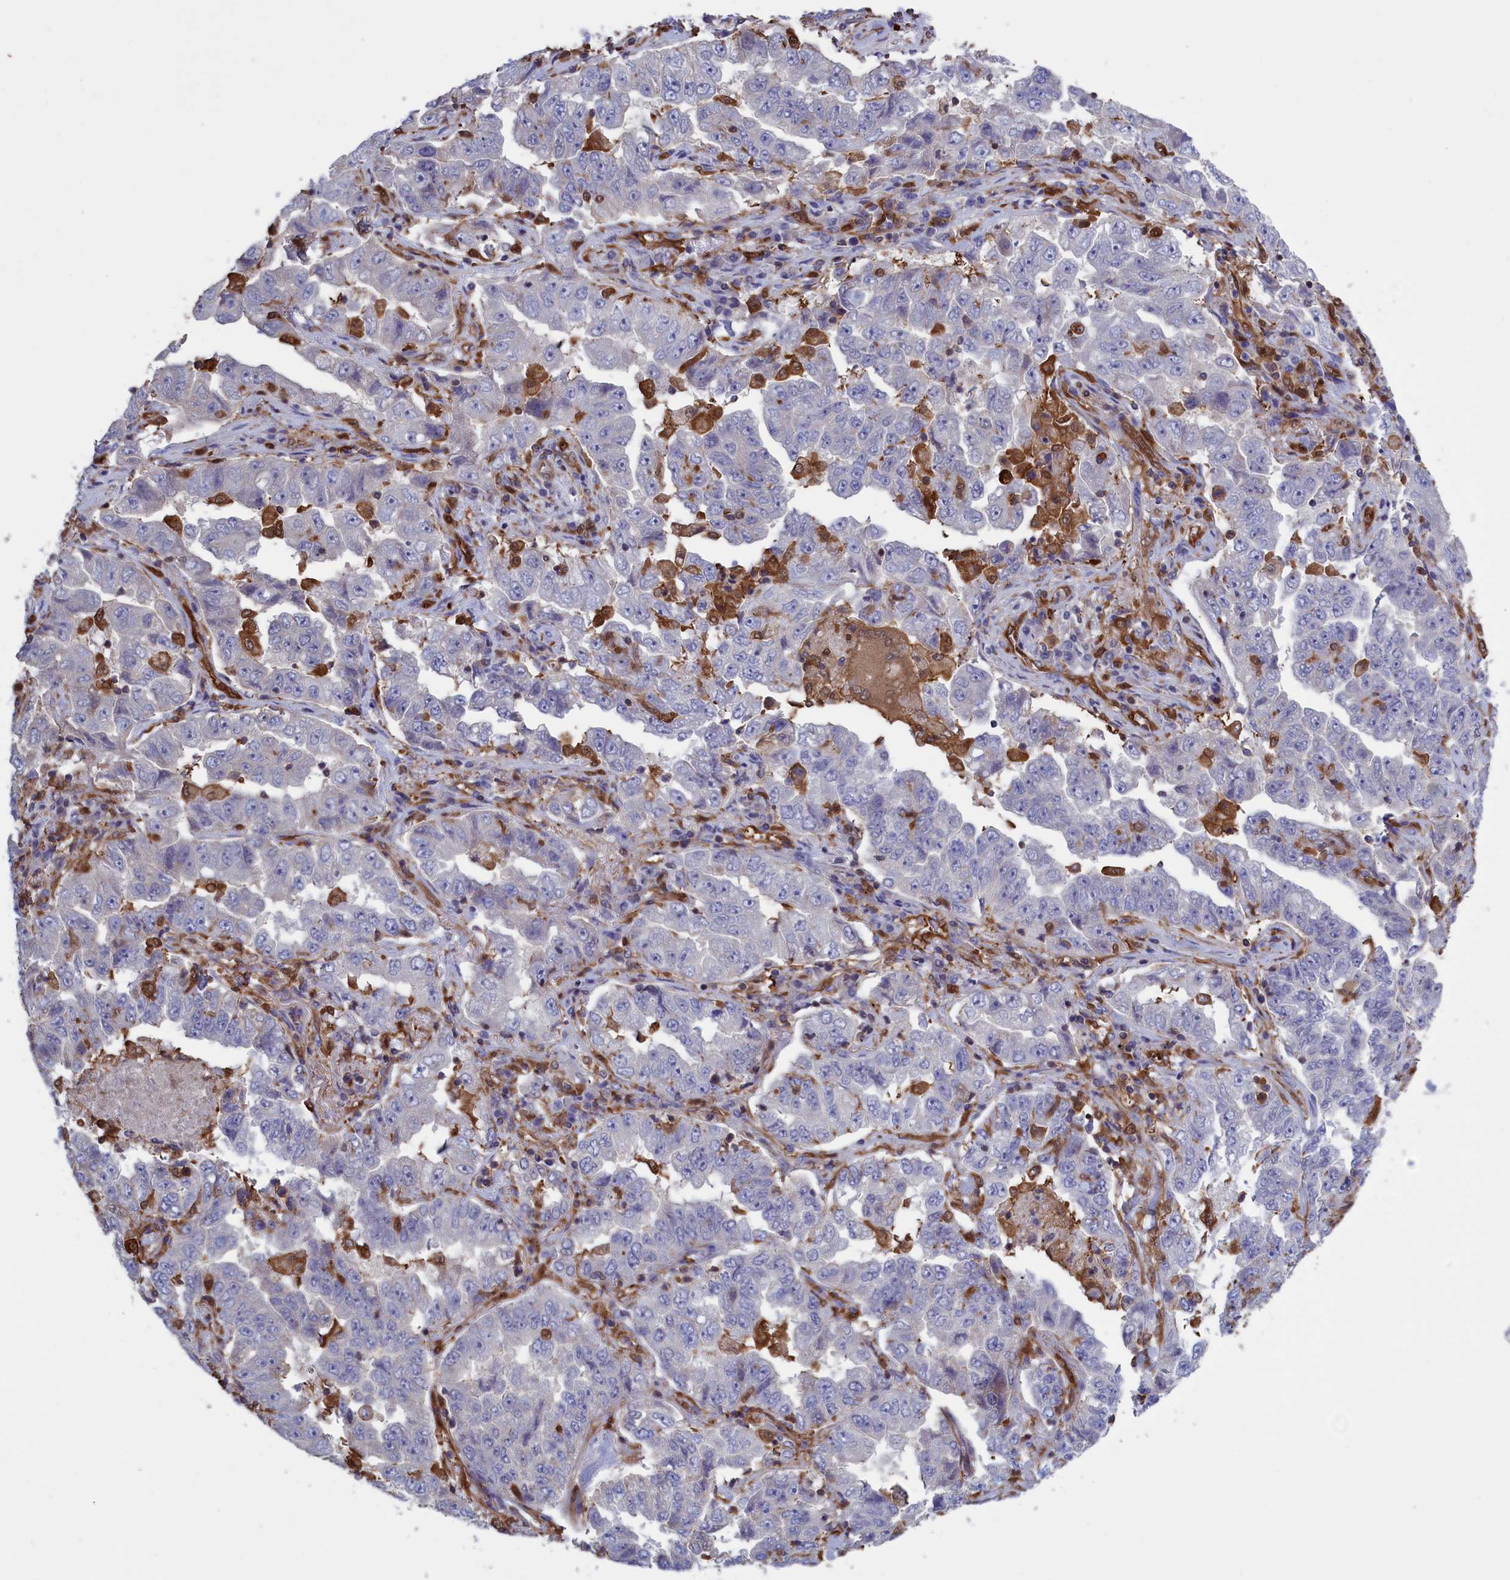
{"staining": {"intensity": "negative", "quantity": "none", "location": "none"}, "tissue": "lung cancer", "cell_type": "Tumor cells", "image_type": "cancer", "snomed": [{"axis": "morphology", "description": "Adenocarcinoma, NOS"}, {"axis": "topography", "description": "Lung"}], "caption": "IHC photomicrograph of lung adenocarcinoma stained for a protein (brown), which shows no positivity in tumor cells.", "gene": "ARHGAP18", "patient": {"sex": "female", "age": 51}}